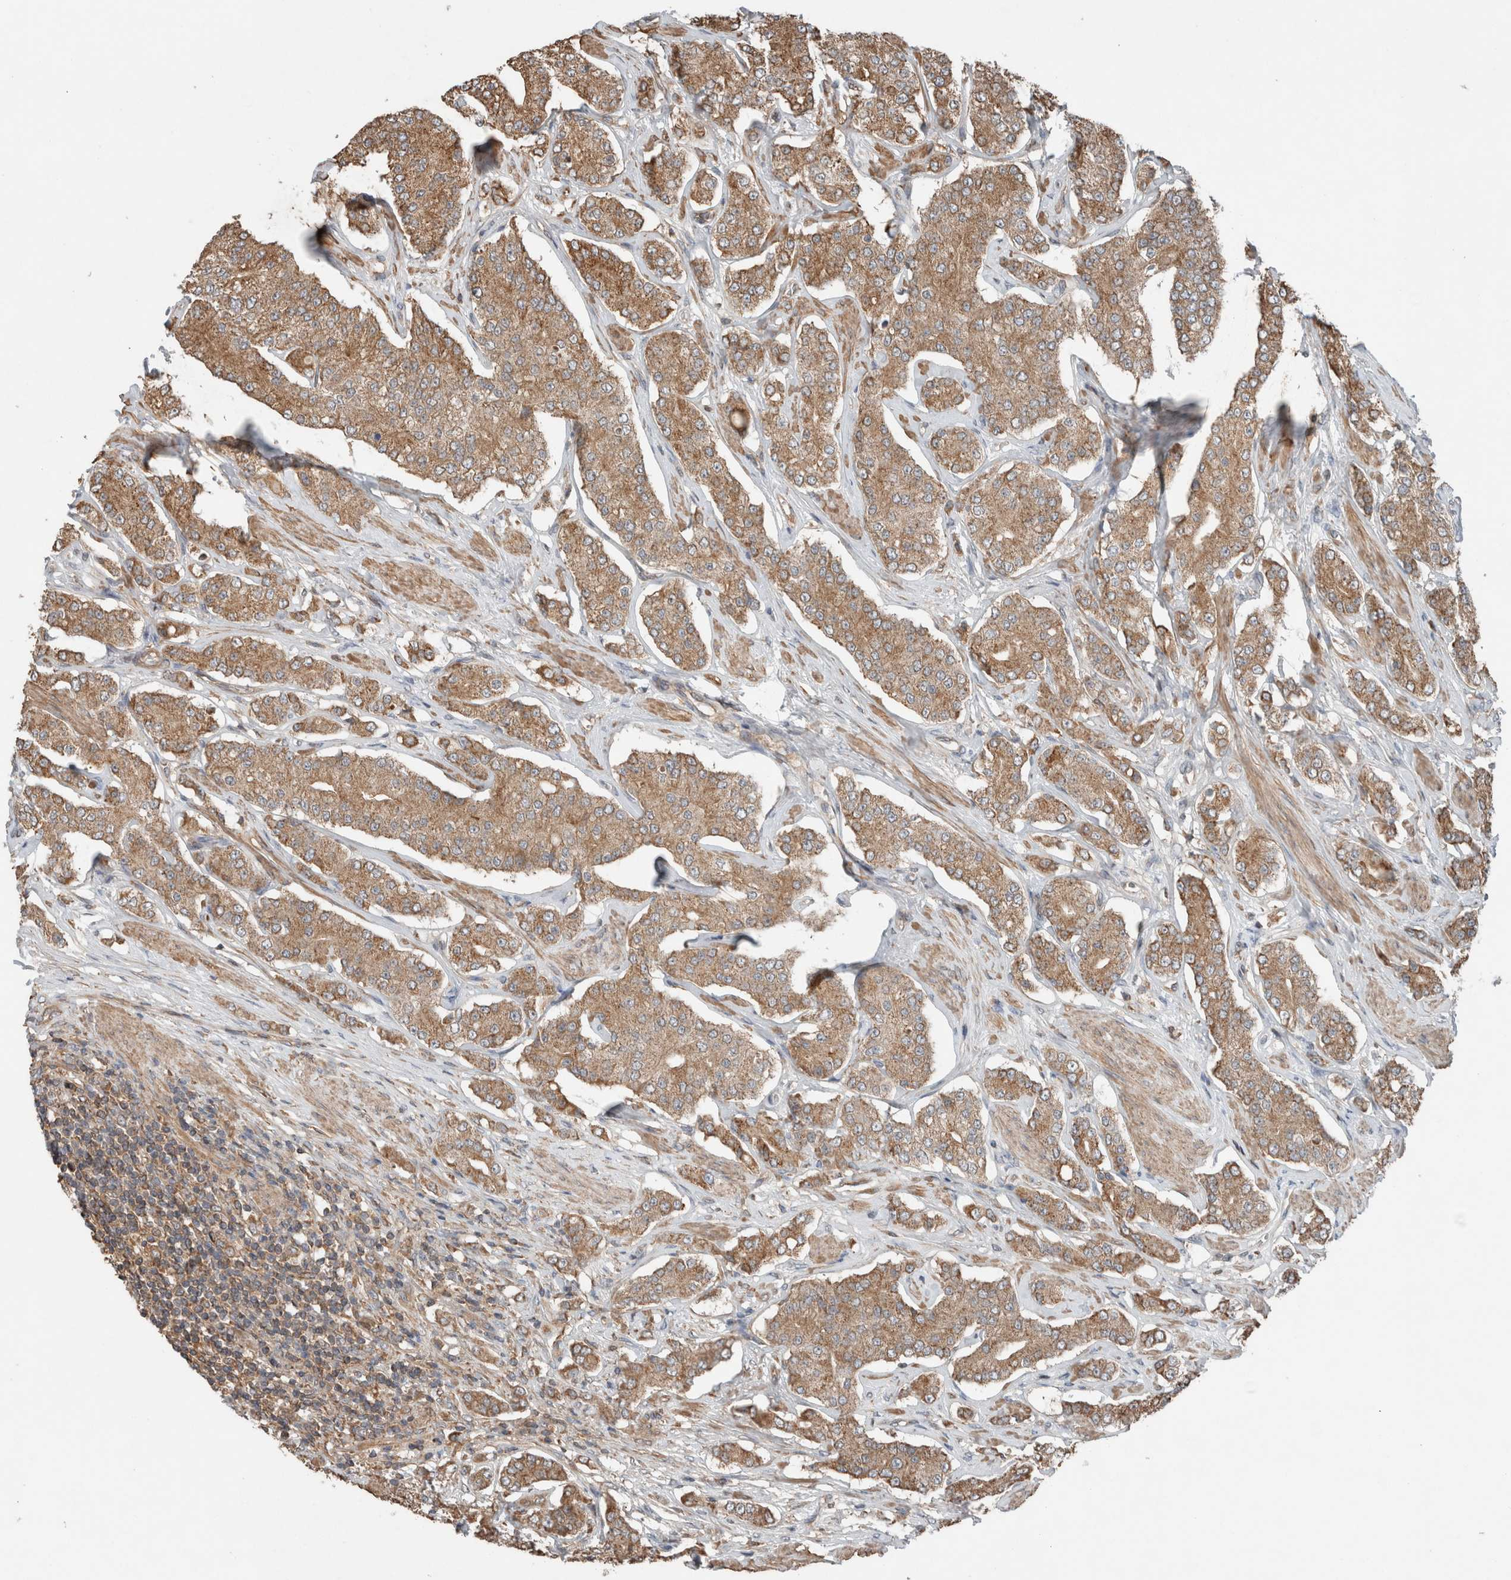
{"staining": {"intensity": "moderate", "quantity": ">75%", "location": "cytoplasmic/membranous"}, "tissue": "prostate cancer", "cell_type": "Tumor cells", "image_type": "cancer", "snomed": [{"axis": "morphology", "description": "Adenocarcinoma, High grade"}, {"axis": "topography", "description": "Prostate"}], "caption": "Immunohistochemical staining of human prostate cancer demonstrates medium levels of moderate cytoplasmic/membranous staining in about >75% of tumor cells.", "gene": "KLK14", "patient": {"sex": "male", "age": 71}}